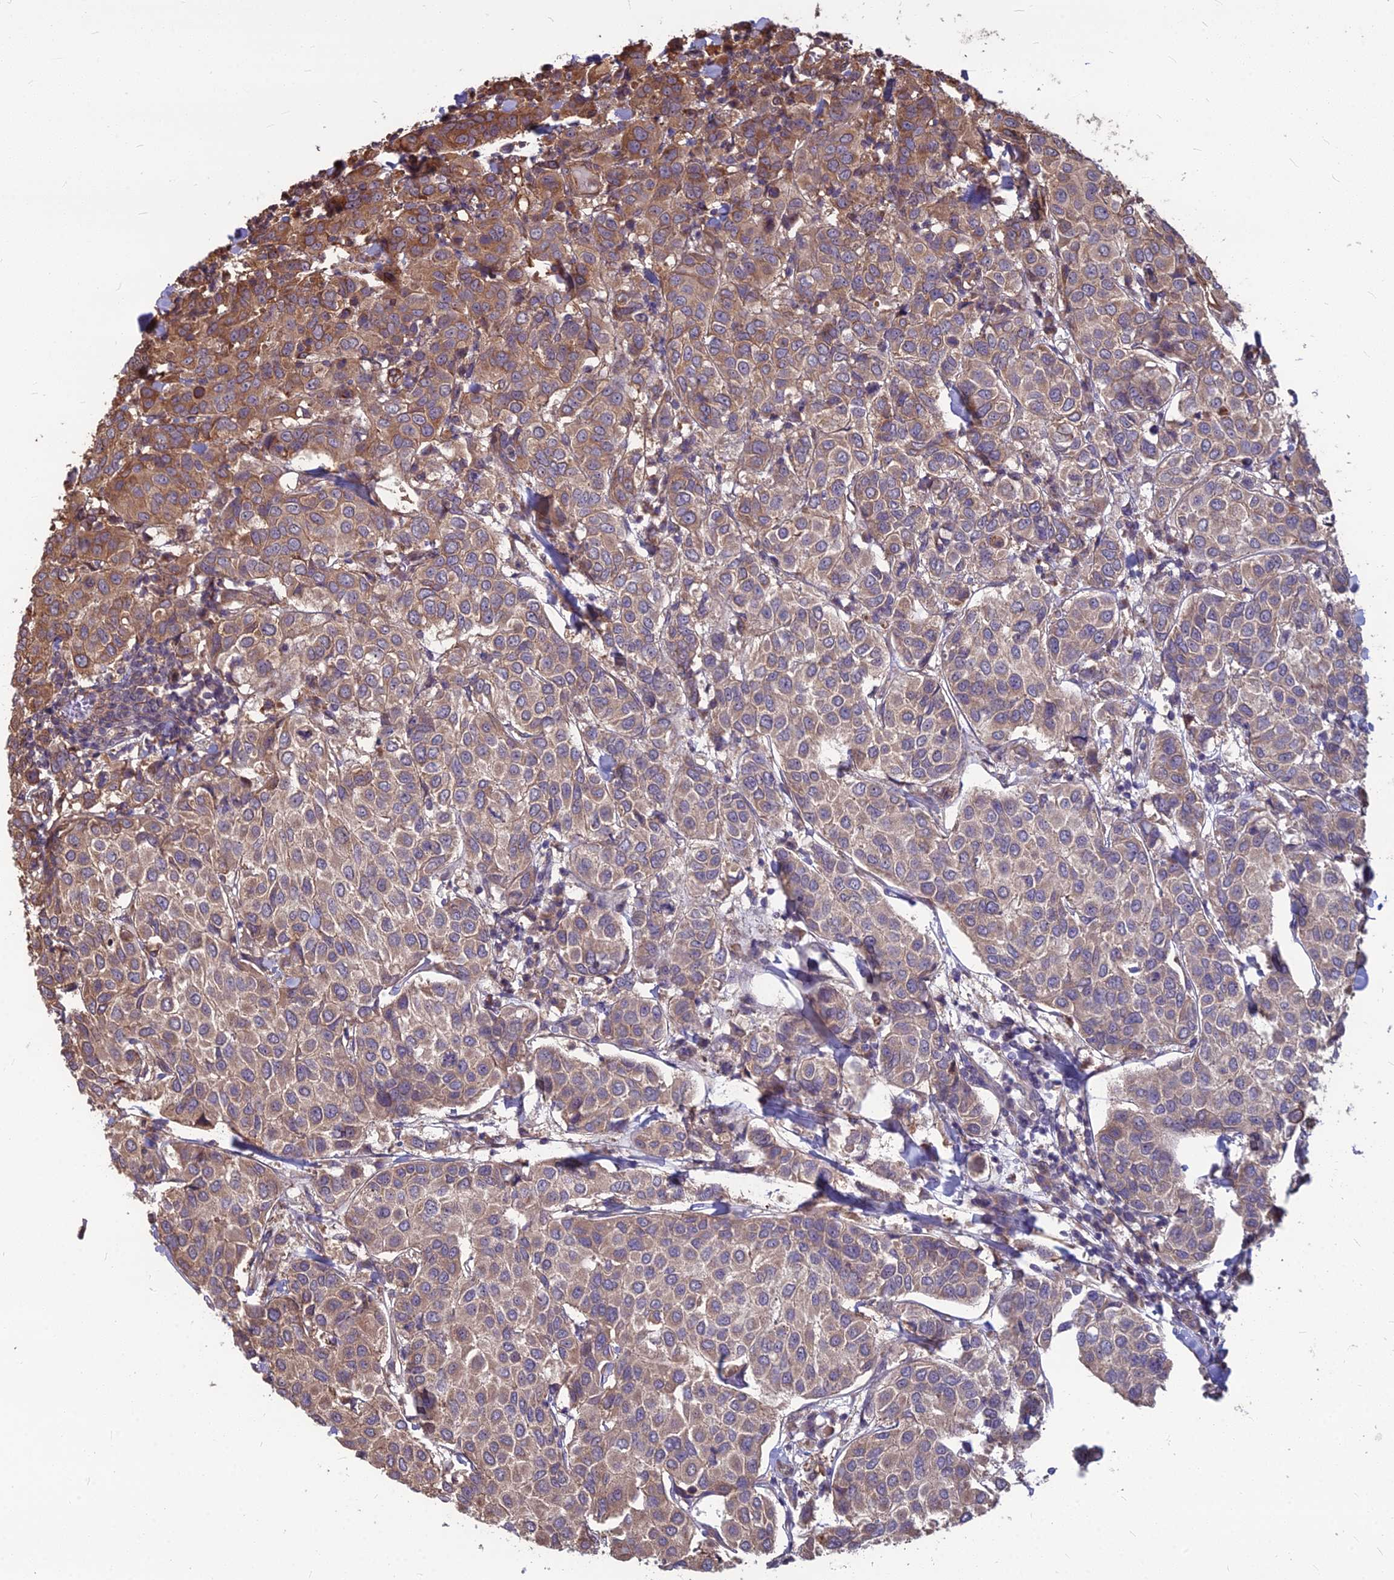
{"staining": {"intensity": "moderate", "quantity": "25%-75%", "location": "cytoplasmic/membranous"}, "tissue": "breast cancer", "cell_type": "Tumor cells", "image_type": "cancer", "snomed": [{"axis": "morphology", "description": "Duct carcinoma"}, {"axis": "topography", "description": "Breast"}], "caption": "Immunohistochemical staining of breast cancer (intraductal carcinoma) displays moderate cytoplasmic/membranous protein positivity in approximately 25%-75% of tumor cells.", "gene": "LSM6", "patient": {"sex": "female", "age": 55}}